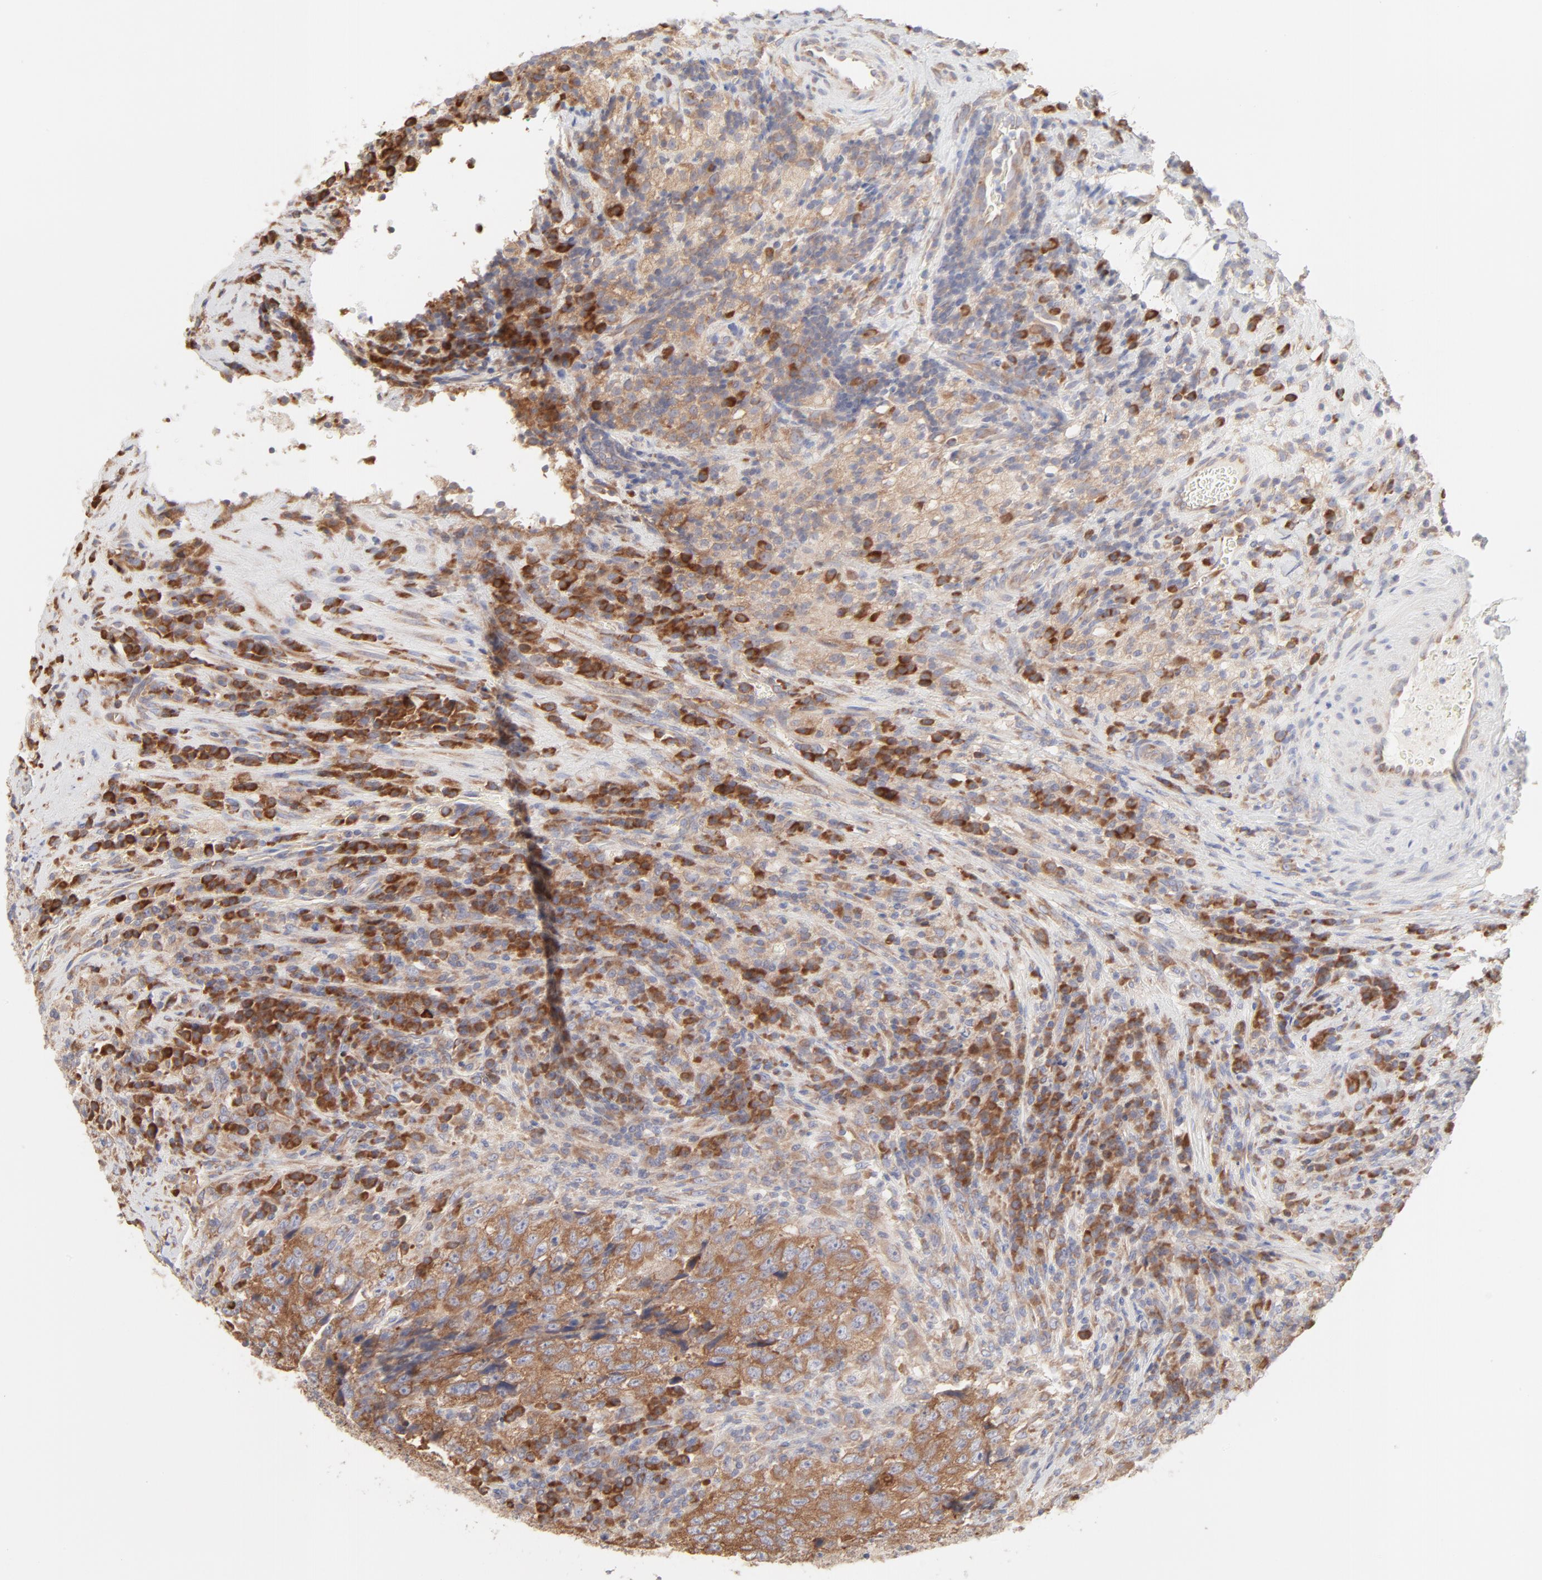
{"staining": {"intensity": "moderate", "quantity": ">75%", "location": "cytoplasmic/membranous"}, "tissue": "testis cancer", "cell_type": "Tumor cells", "image_type": "cancer", "snomed": [{"axis": "morphology", "description": "Necrosis, NOS"}, {"axis": "morphology", "description": "Carcinoma, Embryonal, NOS"}, {"axis": "topography", "description": "Testis"}], "caption": "Immunohistochemistry of testis cancer (embryonal carcinoma) exhibits medium levels of moderate cytoplasmic/membranous positivity in about >75% of tumor cells.", "gene": "RPS21", "patient": {"sex": "male", "age": 19}}